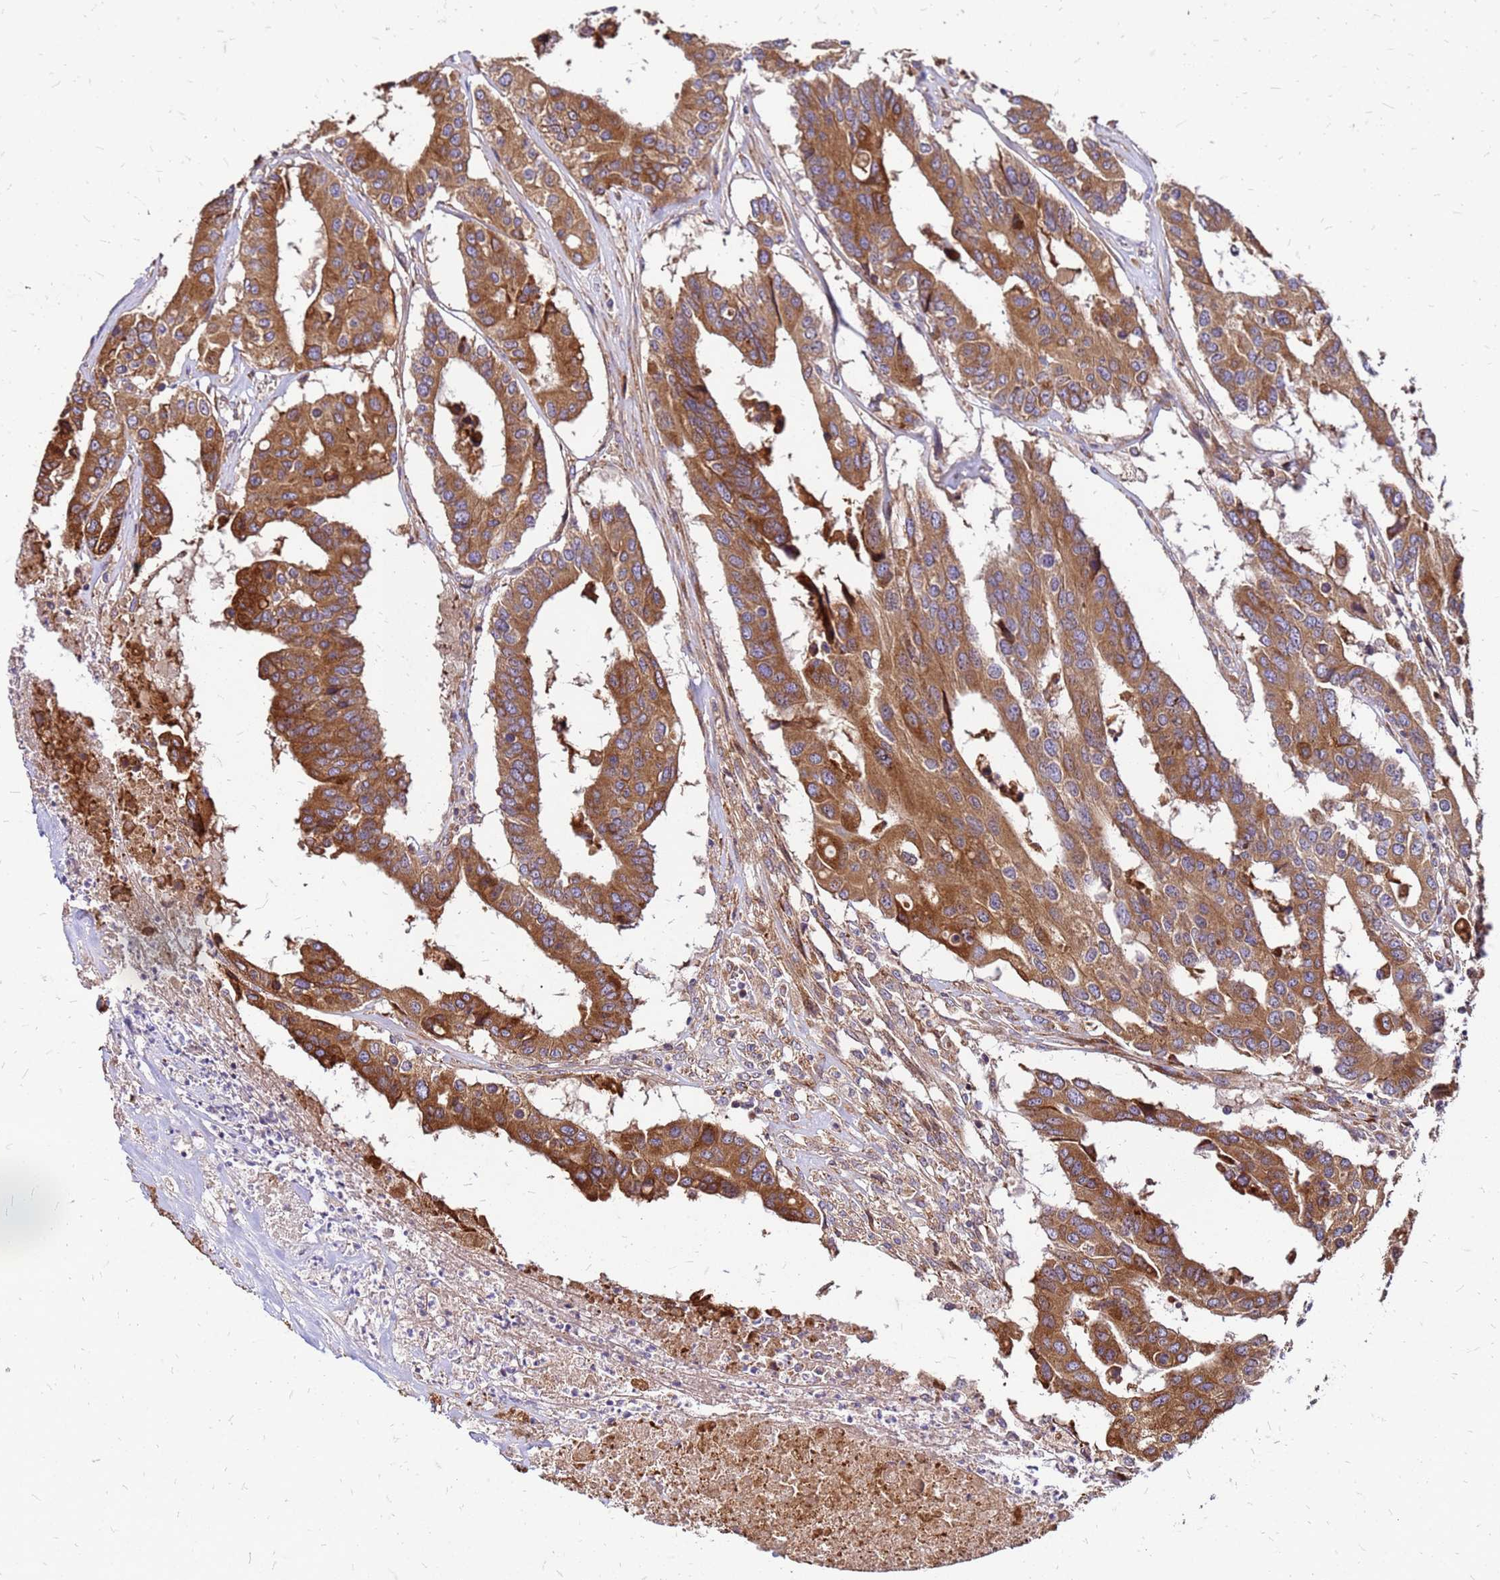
{"staining": {"intensity": "strong", "quantity": ">75%", "location": "cytoplasmic/membranous"}, "tissue": "colorectal cancer", "cell_type": "Tumor cells", "image_type": "cancer", "snomed": [{"axis": "morphology", "description": "Adenocarcinoma, NOS"}, {"axis": "topography", "description": "Colon"}], "caption": "DAB (3,3'-diaminobenzidine) immunohistochemical staining of human colorectal adenocarcinoma shows strong cytoplasmic/membranous protein staining in about >75% of tumor cells. (DAB (3,3'-diaminobenzidine) IHC, brown staining for protein, blue staining for nuclei).", "gene": "VMO1", "patient": {"sex": "male", "age": 77}}